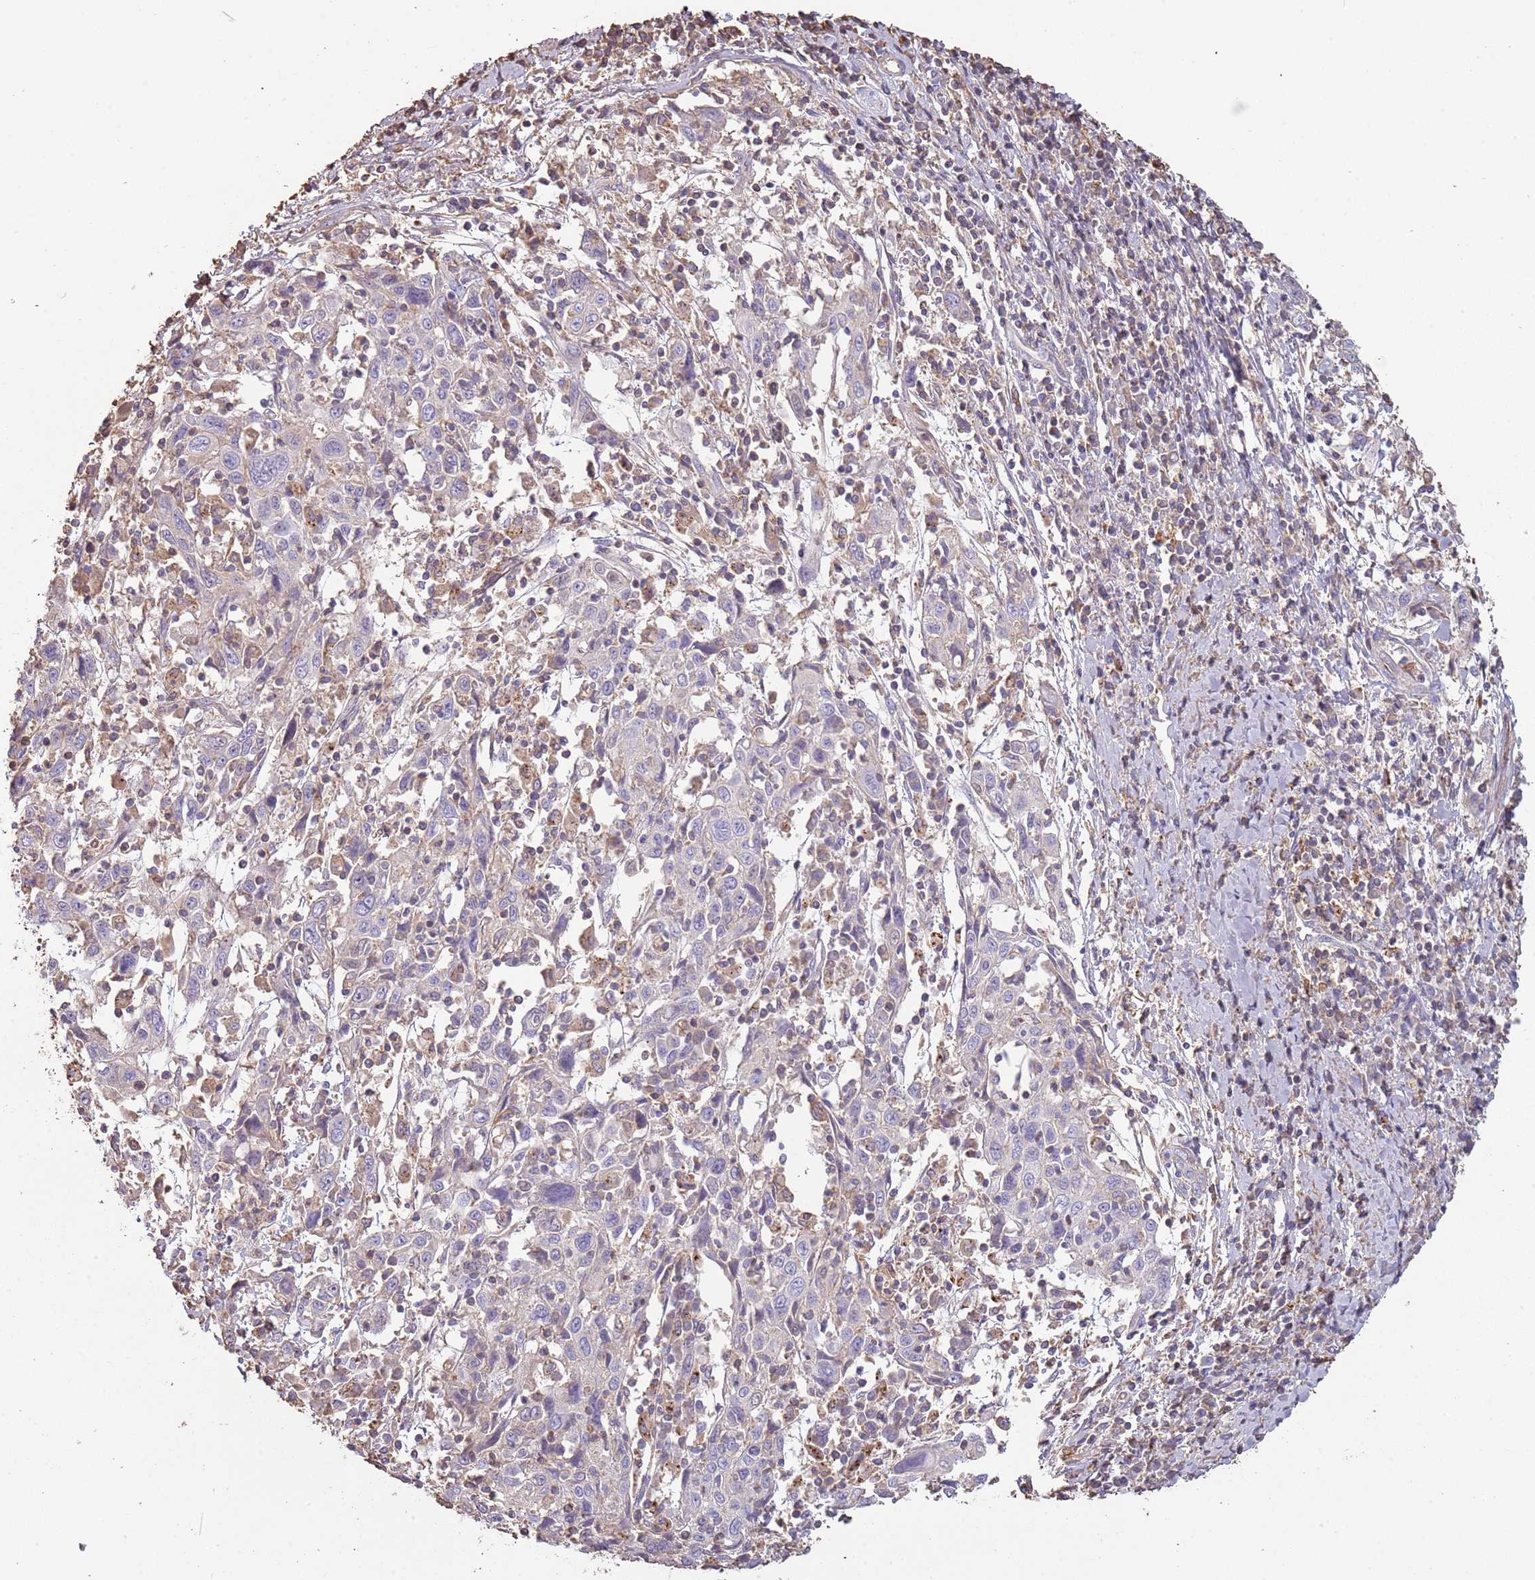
{"staining": {"intensity": "negative", "quantity": "none", "location": "none"}, "tissue": "cervical cancer", "cell_type": "Tumor cells", "image_type": "cancer", "snomed": [{"axis": "morphology", "description": "Squamous cell carcinoma, NOS"}, {"axis": "topography", "description": "Cervix"}], "caption": "Cervical cancer was stained to show a protein in brown. There is no significant staining in tumor cells.", "gene": "FECH", "patient": {"sex": "female", "age": 46}}